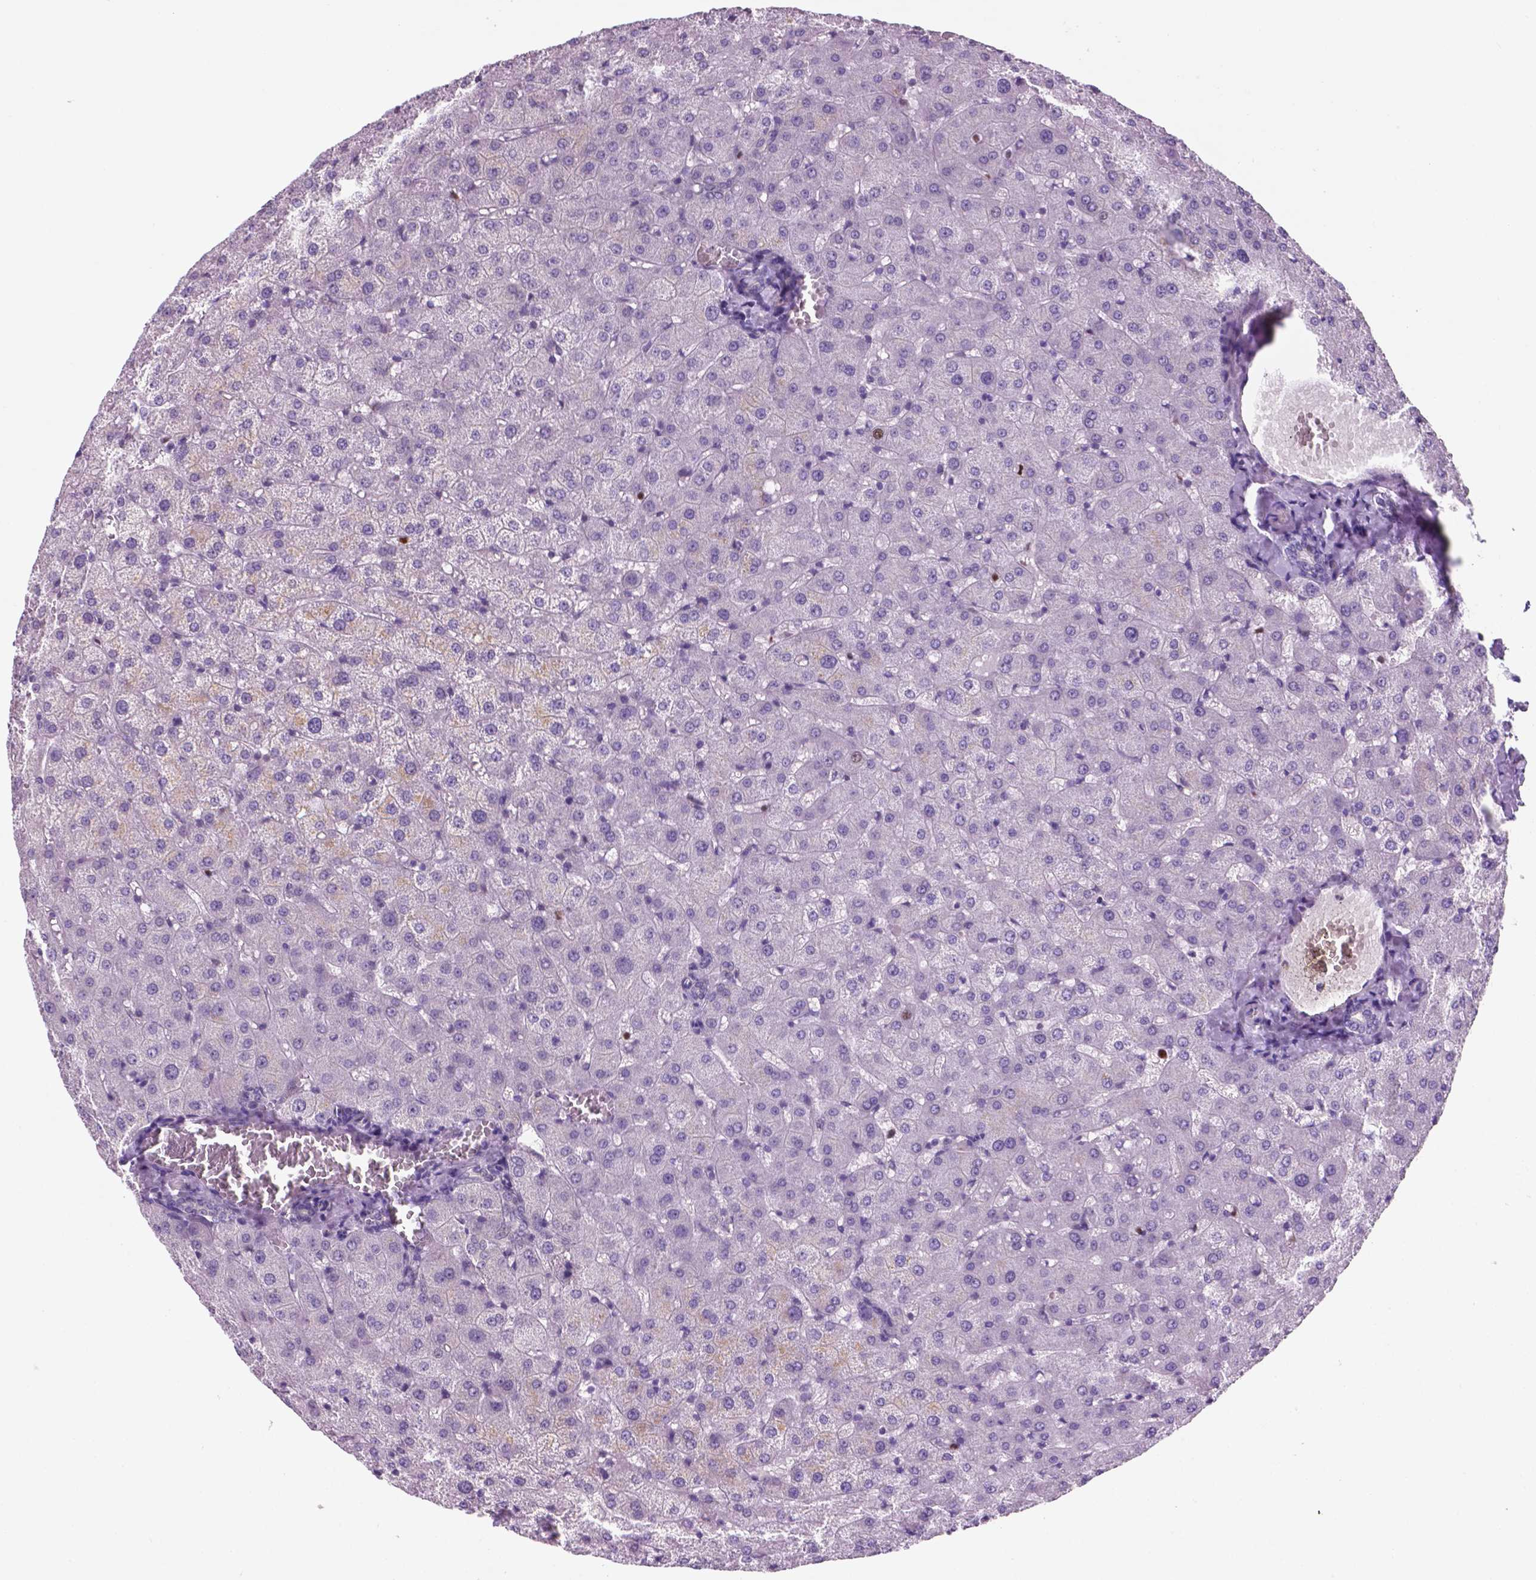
{"staining": {"intensity": "negative", "quantity": "none", "location": "none"}, "tissue": "liver", "cell_type": "Cholangiocytes", "image_type": "normal", "snomed": [{"axis": "morphology", "description": "Normal tissue, NOS"}, {"axis": "topography", "description": "Liver"}], "caption": "This is a image of immunohistochemistry staining of unremarkable liver, which shows no positivity in cholangiocytes.", "gene": "NCAPH2", "patient": {"sex": "female", "age": 50}}